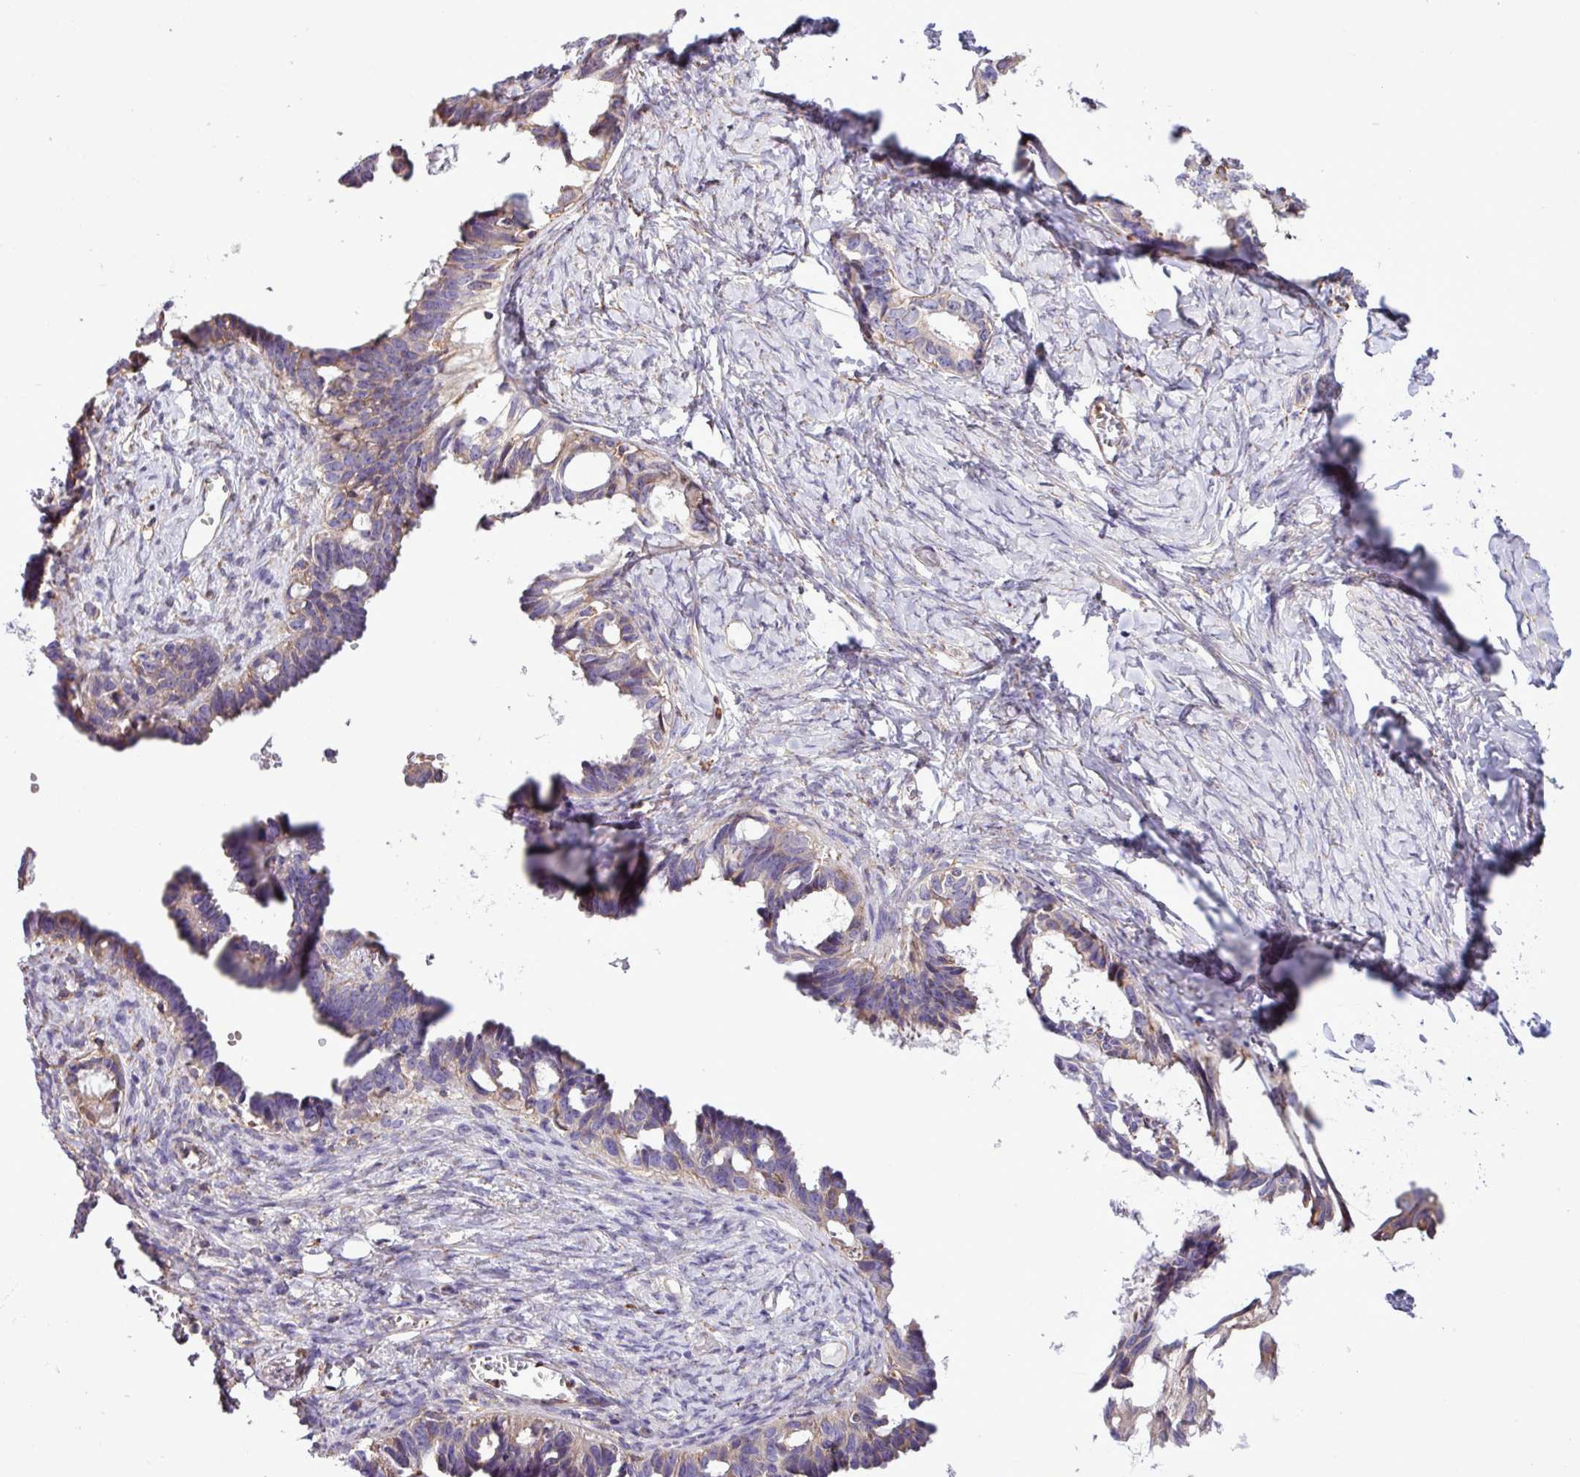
{"staining": {"intensity": "weak", "quantity": "25%-75%", "location": "cytoplasmic/membranous"}, "tissue": "ovarian cancer", "cell_type": "Tumor cells", "image_type": "cancer", "snomed": [{"axis": "morphology", "description": "Cystadenocarcinoma, serous, NOS"}, {"axis": "topography", "description": "Ovary"}], "caption": "IHC staining of ovarian cancer, which demonstrates low levels of weak cytoplasmic/membranous expression in approximately 25%-75% of tumor cells indicating weak cytoplasmic/membranous protein expression. The staining was performed using DAB (brown) for protein detection and nuclei were counterstained in hematoxylin (blue).", "gene": "ZSCAN5A", "patient": {"sex": "female", "age": 69}}